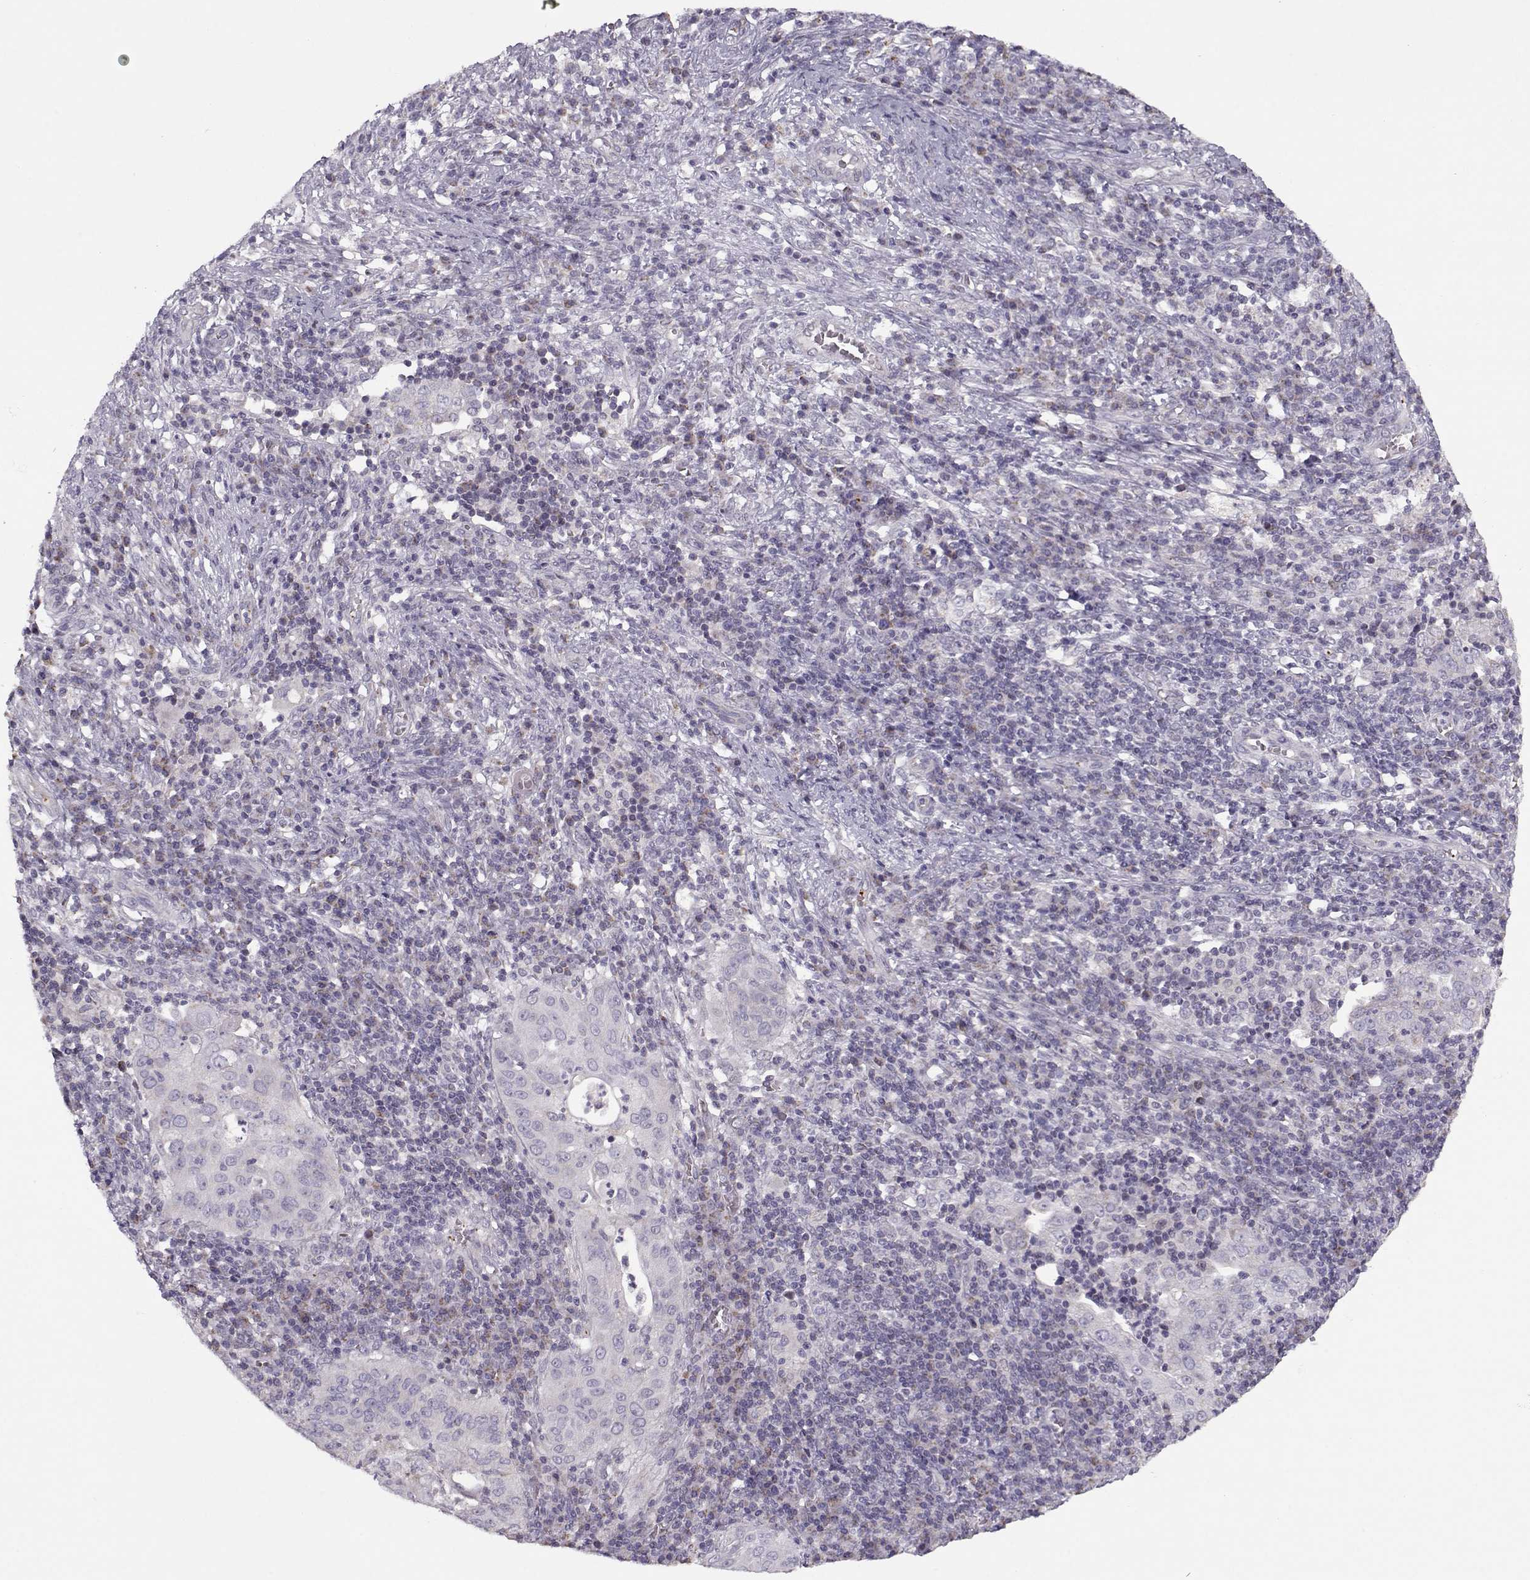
{"staining": {"intensity": "negative", "quantity": "none", "location": "none"}, "tissue": "cervical cancer", "cell_type": "Tumor cells", "image_type": "cancer", "snomed": [{"axis": "morphology", "description": "Squamous cell carcinoma, NOS"}, {"axis": "topography", "description": "Cervix"}], "caption": "The photomicrograph demonstrates no staining of tumor cells in cervical squamous cell carcinoma. Brightfield microscopy of immunohistochemistry (IHC) stained with DAB (brown) and hematoxylin (blue), captured at high magnification.", "gene": "KLF17", "patient": {"sex": "female", "age": 39}}